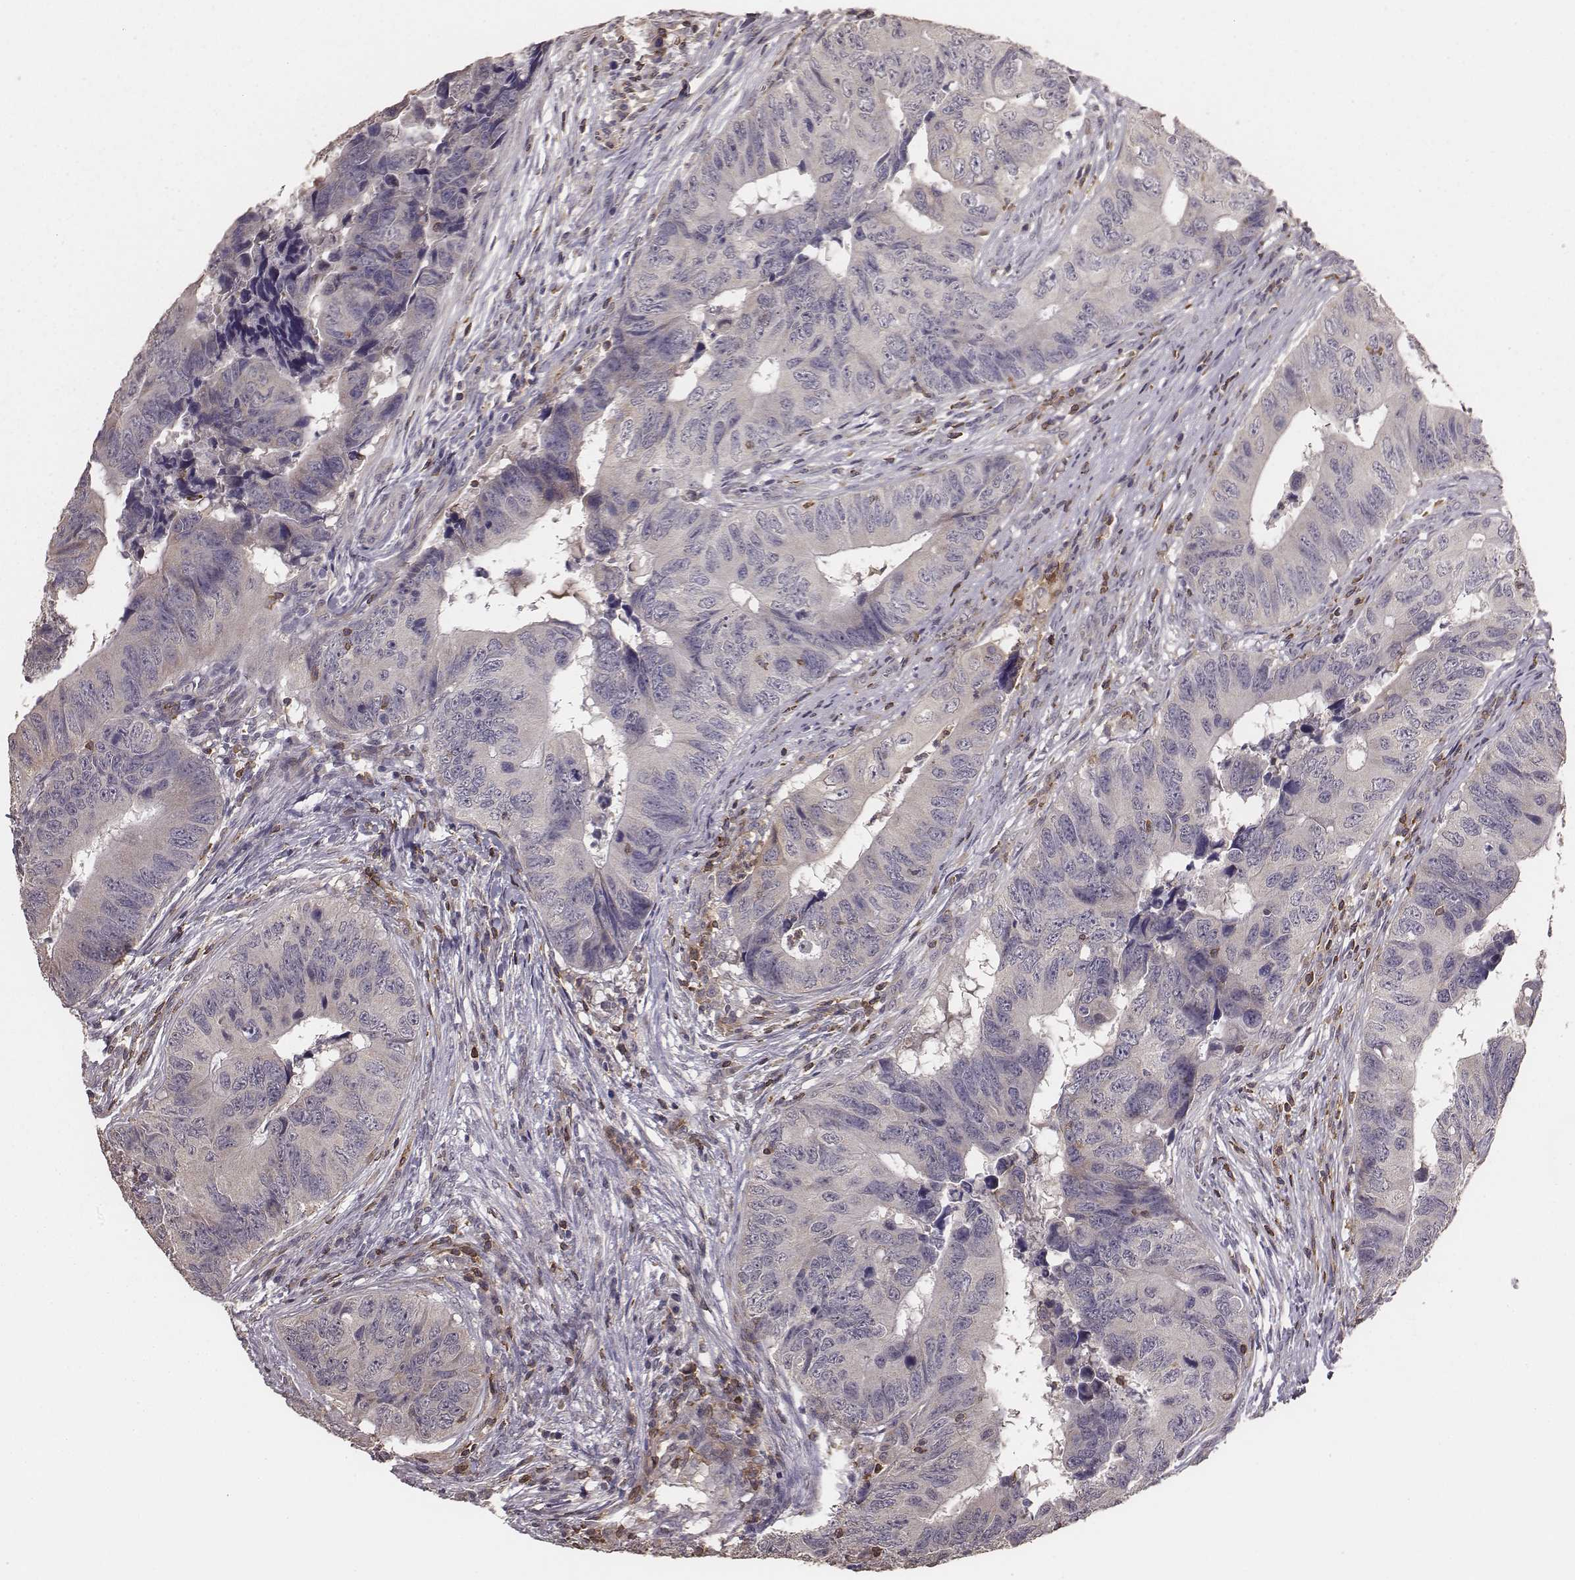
{"staining": {"intensity": "negative", "quantity": "none", "location": "none"}, "tissue": "colorectal cancer", "cell_type": "Tumor cells", "image_type": "cancer", "snomed": [{"axis": "morphology", "description": "Adenocarcinoma, NOS"}, {"axis": "topography", "description": "Colon"}], "caption": "Tumor cells are negative for protein expression in human colorectal cancer (adenocarcinoma). (DAB (3,3'-diaminobenzidine) immunohistochemistry (IHC) with hematoxylin counter stain).", "gene": "PILRA", "patient": {"sex": "female", "age": 82}}